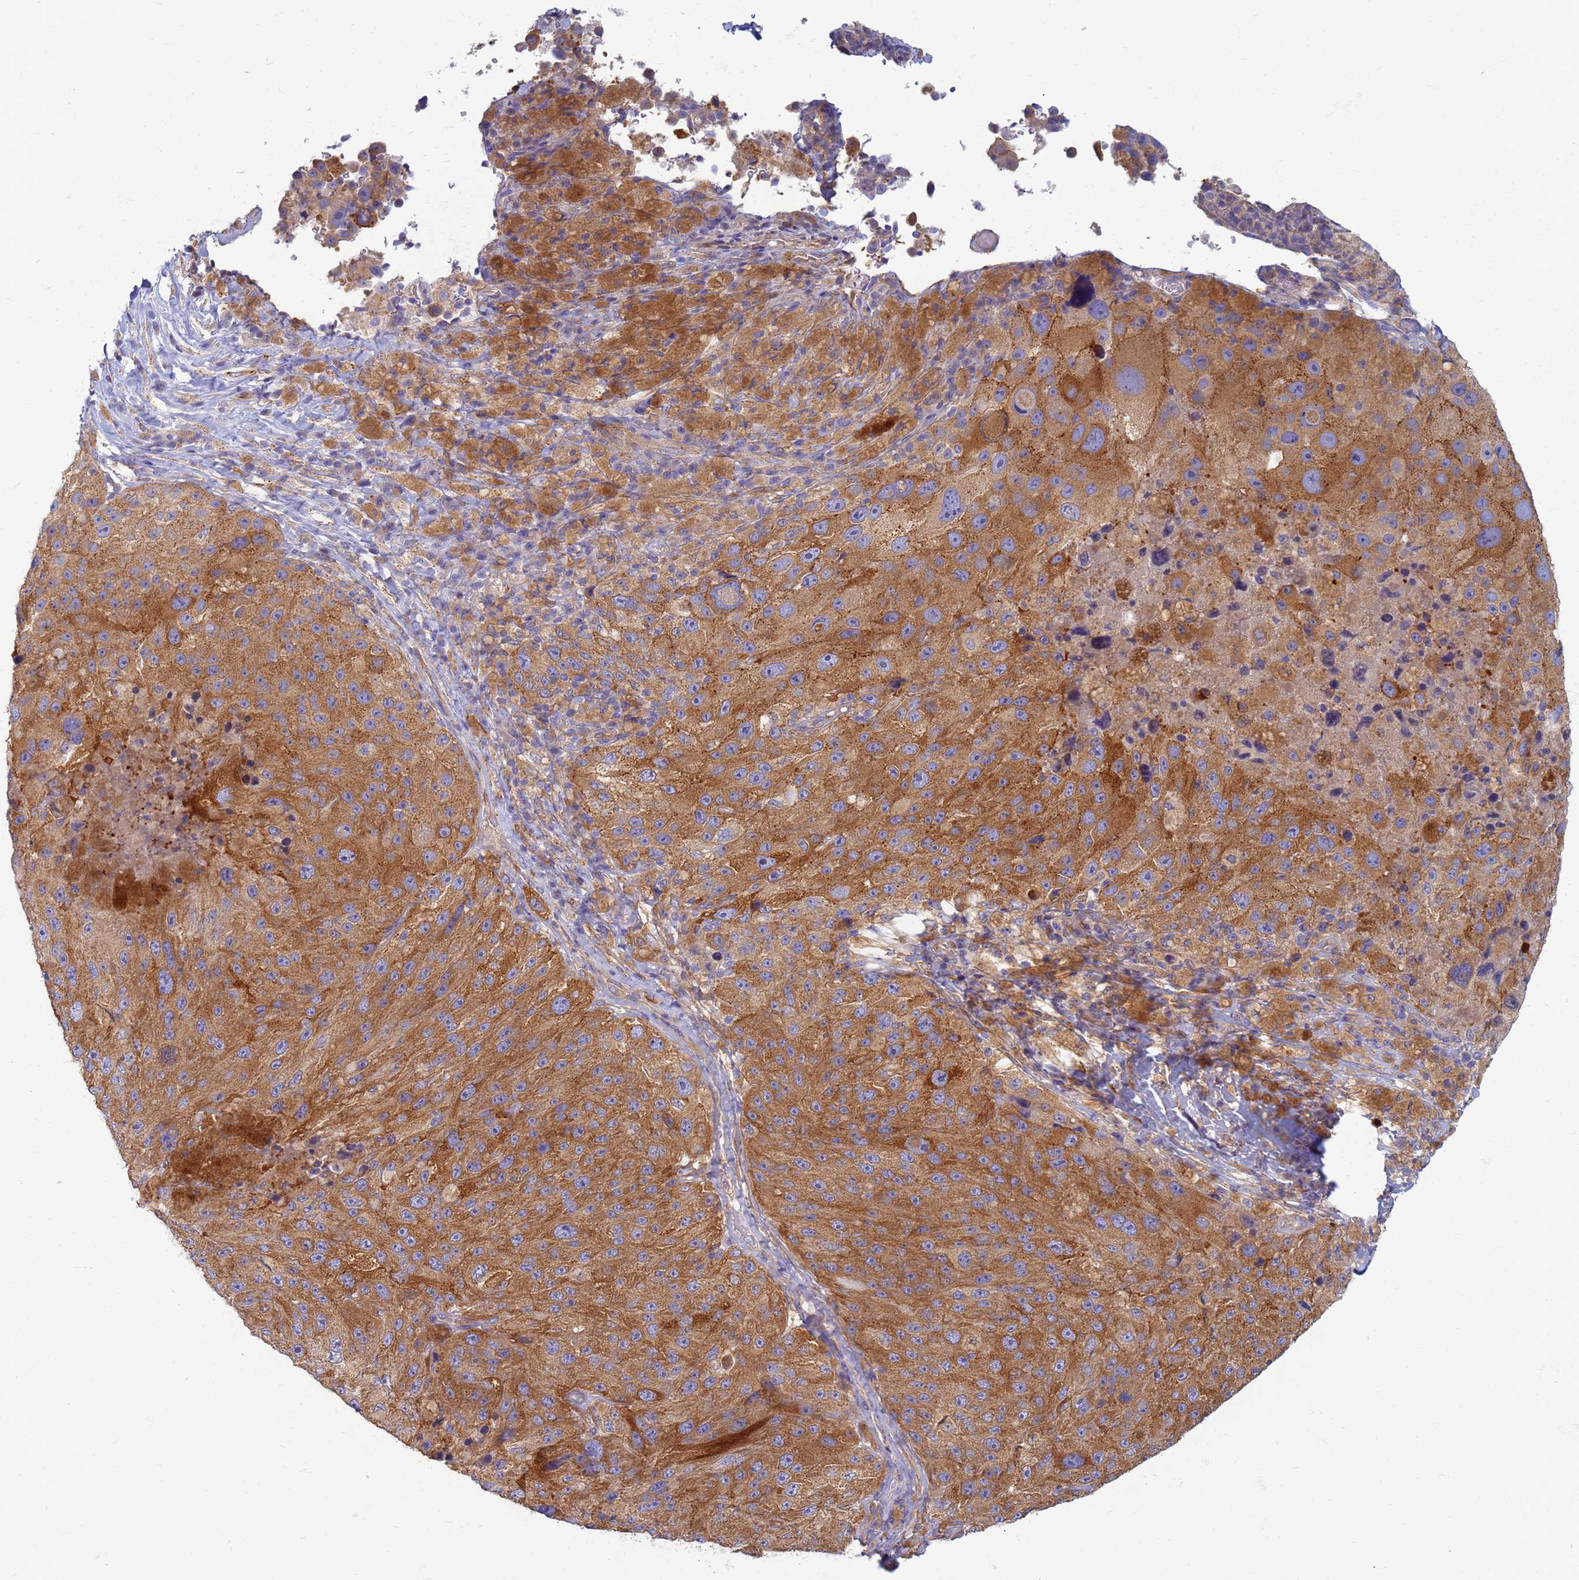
{"staining": {"intensity": "moderate", "quantity": ">75%", "location": "cytoplasmic/membranous"}, "tissue": "melanoma", "cell_type": "Tumor cells", "image_type": "cancer", "snomed": [{"axis": "morphology", "description": "Malignant melanoma, Metastatic site"}, {"axis": "topography", "description": "Lymph node"}], "caption": "A brown stain labels moderate cytoplasmic/membranous staining of a protein in human malignant melanoma (metastatic site) tumor cells.", "gene": "EEA1", "patient": {"sex": "male", "age": 62}}